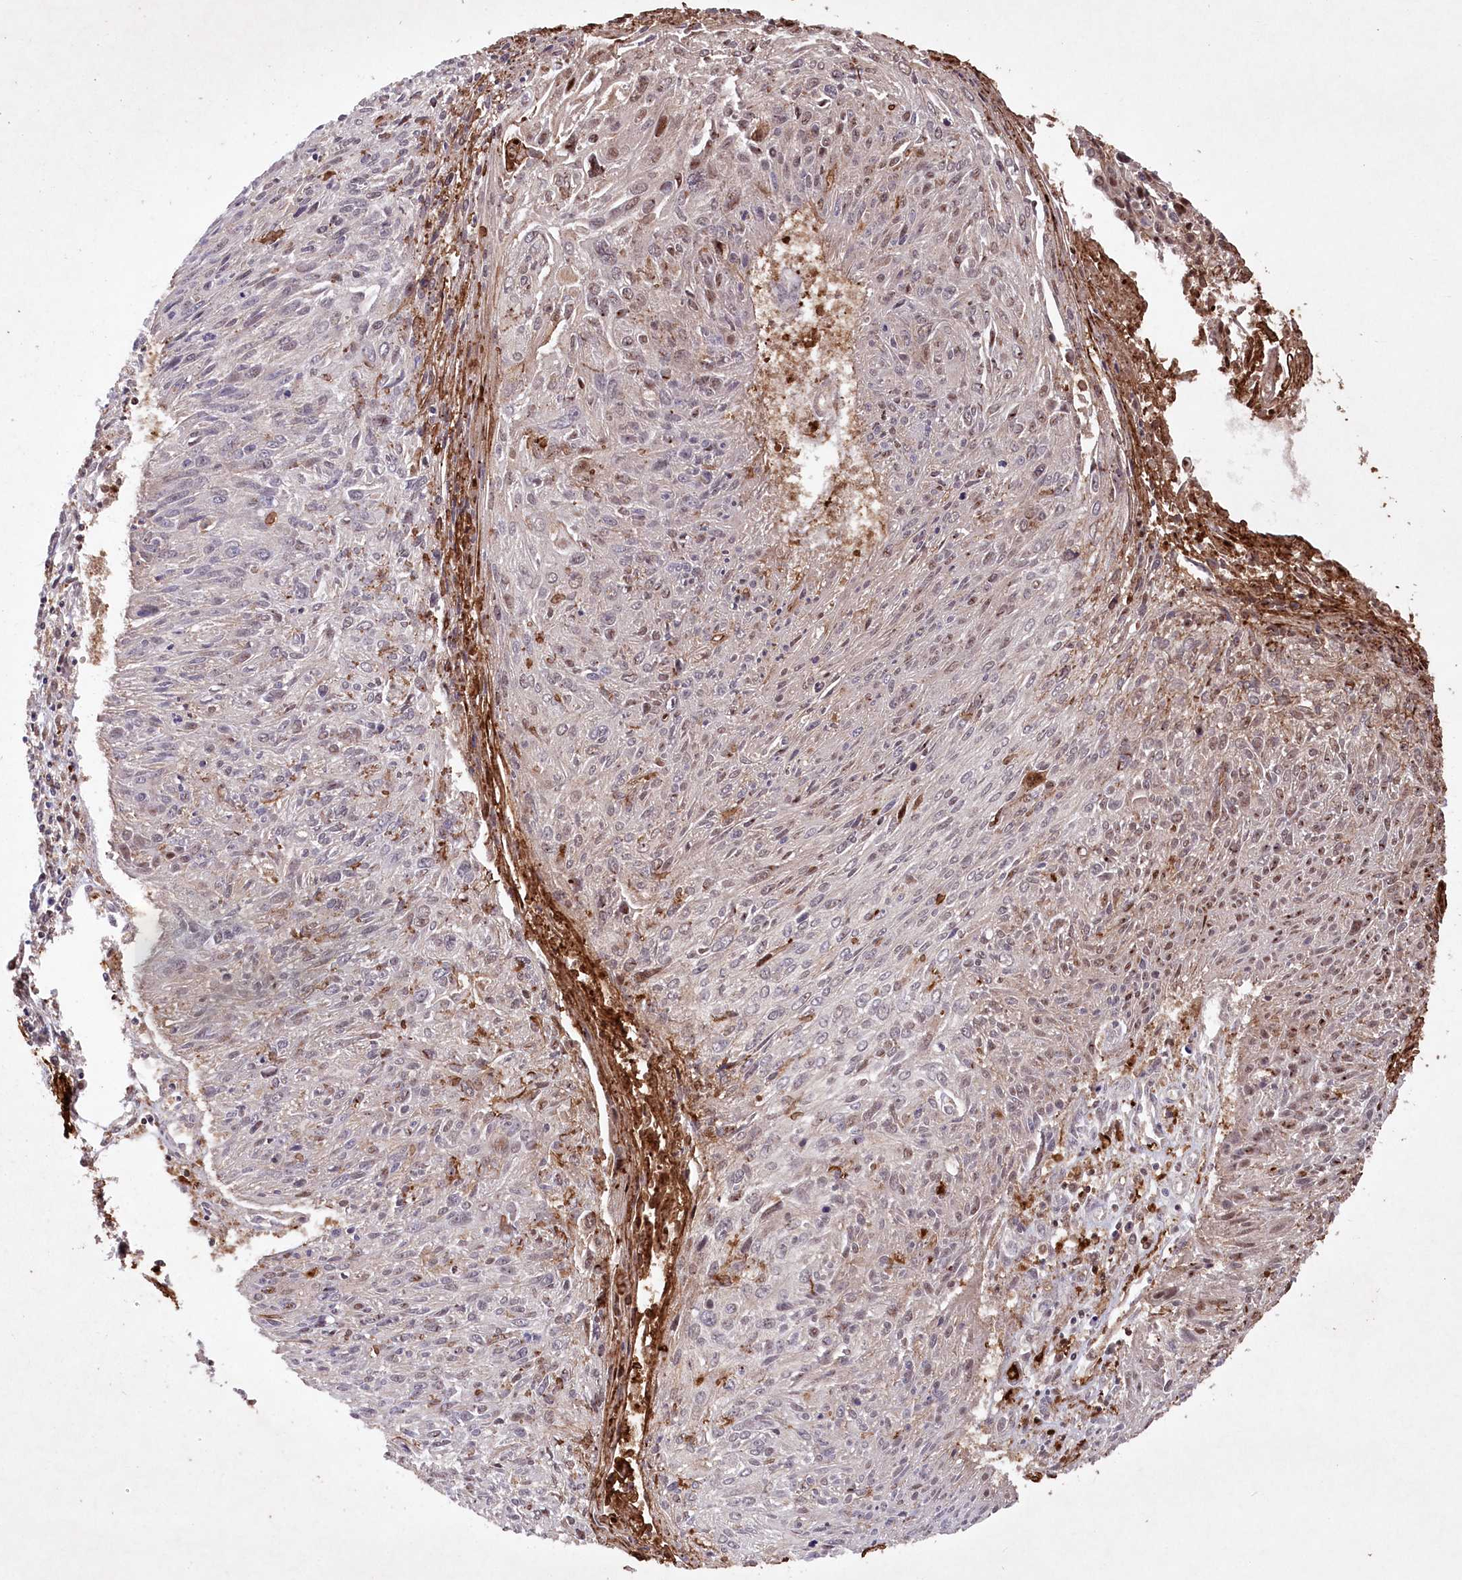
{"staining": {"intensity": "negative", "quantity": "none", "location": "none"}, "tissue": "cervical cancer", "cell_type": "Tumor cells", "image_type": "cancer", "snomed": [{"axis": "morphology", "description": "Squamous cell carcinoma, NOS"}, {"axis": "topography", "description": "Cervix"}], "caption": "This histopathology image is of squamous cell carcinoma (cervical) stained with IHC to label a protein in brown with the nuclei are counter-stained blue. There is no expression in tumor cells.", "gene": "LSG1", "patient": {"sex": "female", "age": 51}}